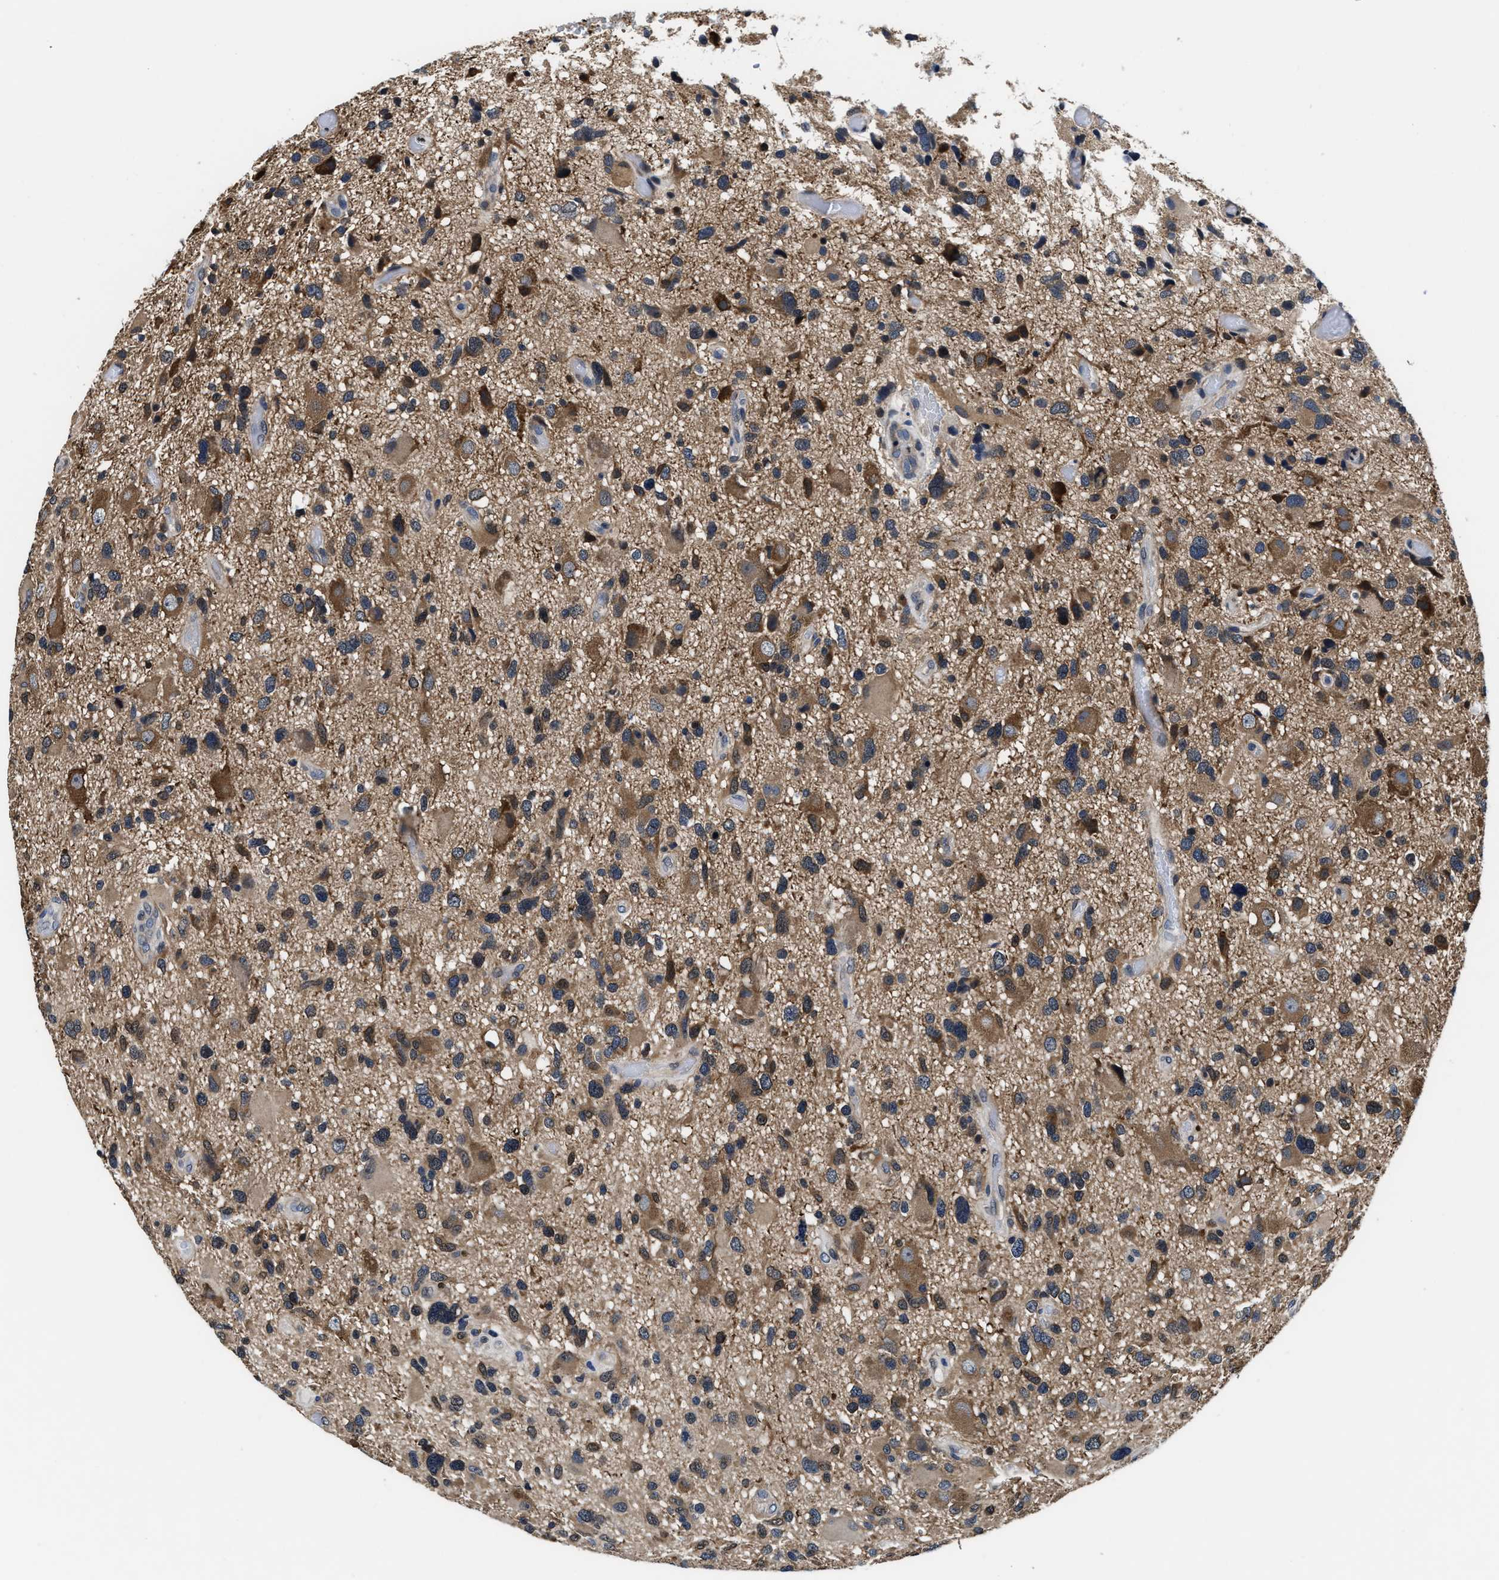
{"staining": {"intensity": "moderate", "quantity": ">75%", "location": "cytoplasmic/membranous"}, "tissue": "glioma", "cell_type": "Tumor cells", "image_type": "cancer", "snomed": [{"axis": "morphology", "description": "Glioma, malignant, High grade"}, {"axis": "topography", "description": "Brain"}], "caption": "Human malignant high-grade glioma stained with a brown dye shows moderate cytoplasmic/membranous positive positivity in approximately >75% of tumor cells.", "gene": "PHPT1", "patient": {"sex": "male", "age": 33}}